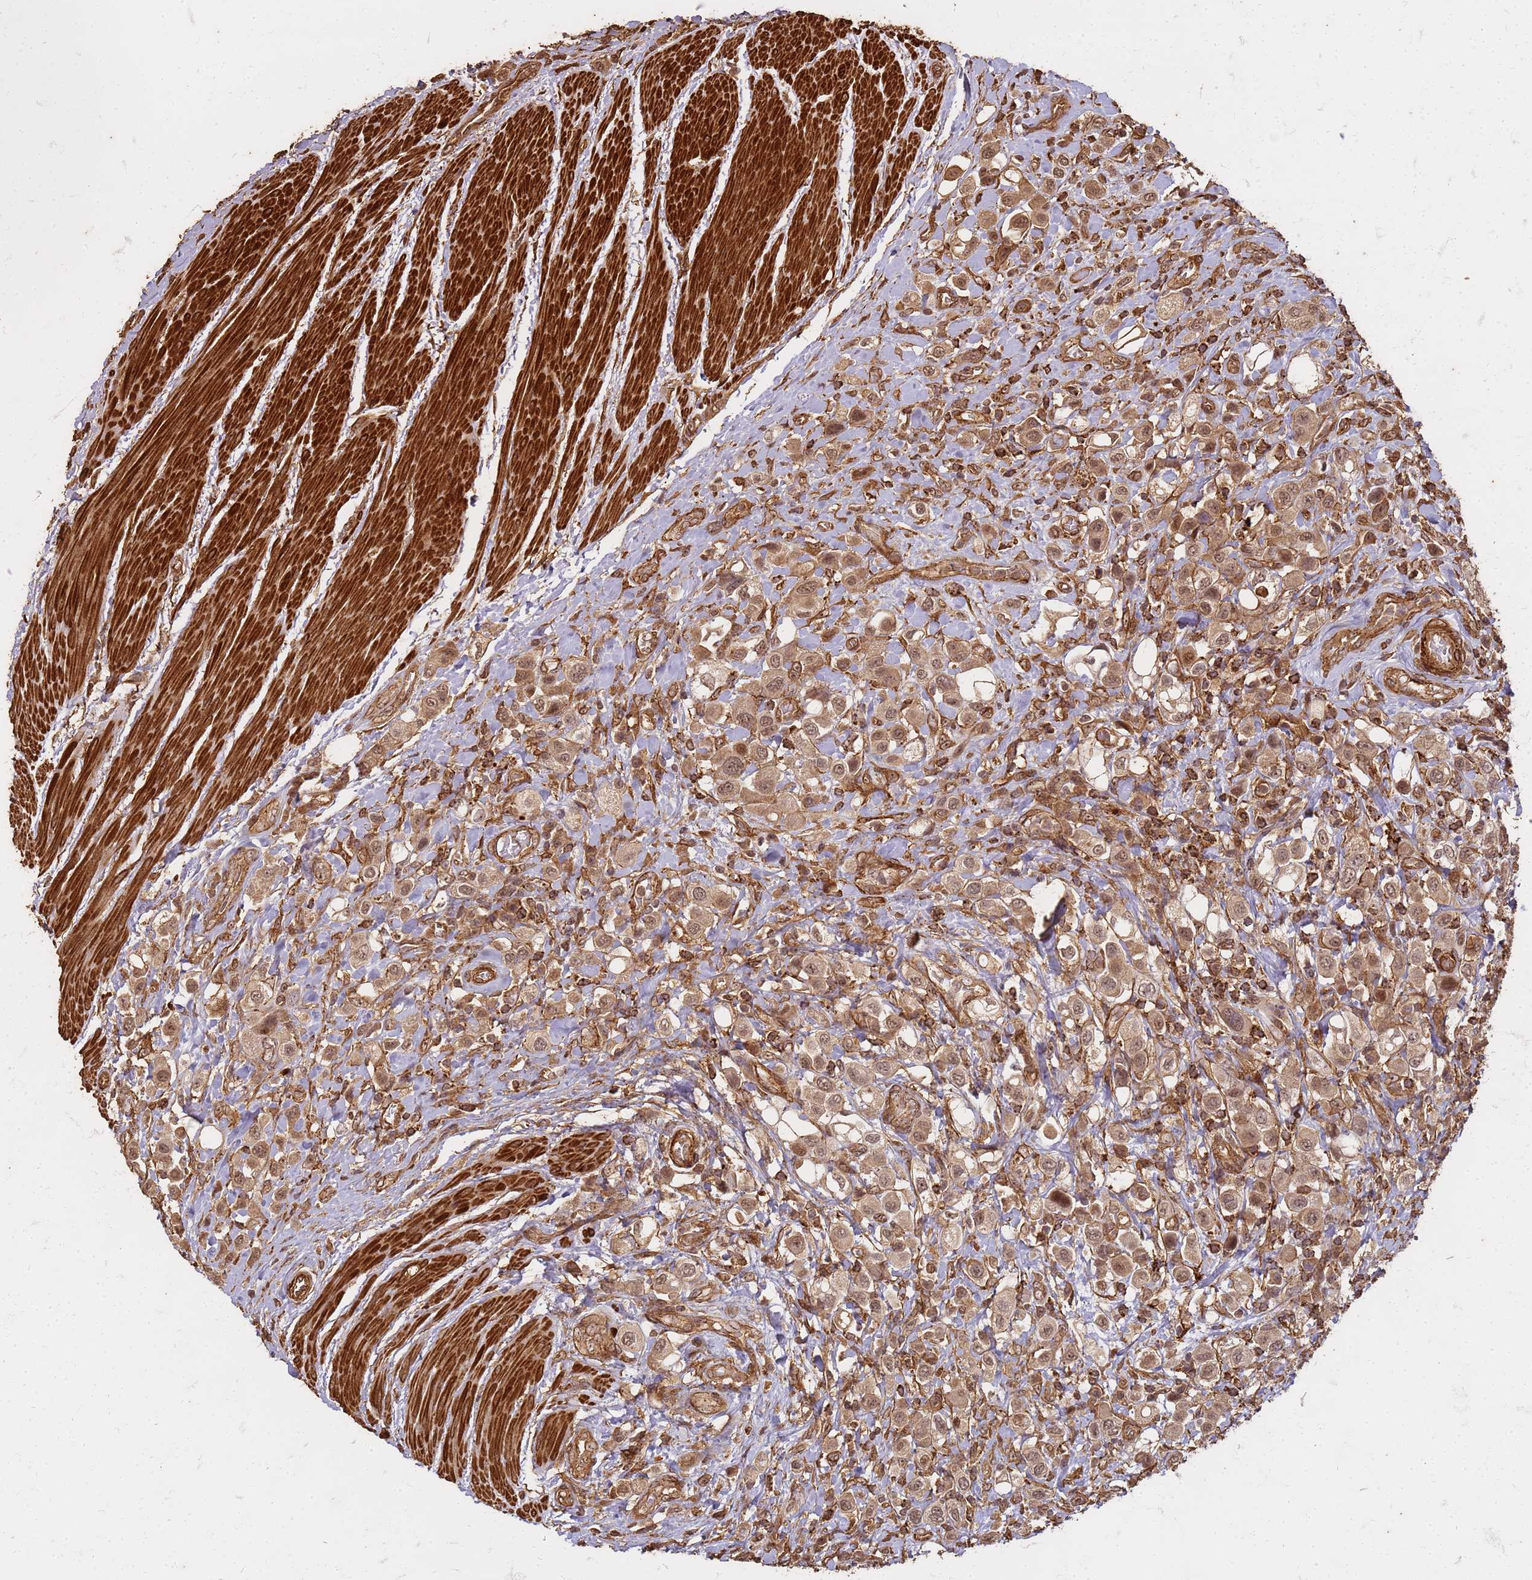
{"staining": {"intensity": "moderate", "quantity": ">75%", "location": "cytoplasmic/membranous,nuclear"}, "tissue": "urothelial cancer", "cell_type": "Tumor cells", "image_type": "cancer", "snomed": [{"axis": "morphology", "description": "Urothelial carcinoma, High grade"}, {"axis": "topography", "description": "Urinary bladder"}], "caption": "Protein expression analysis of human high-grade urothelial carcinoma reveals moderate cytoplasmic/membranous and nuclear staining in approximately >75% of tumor cells.", "gene": "KIF26A", "patient": {"sex": "male", "age": 50}}